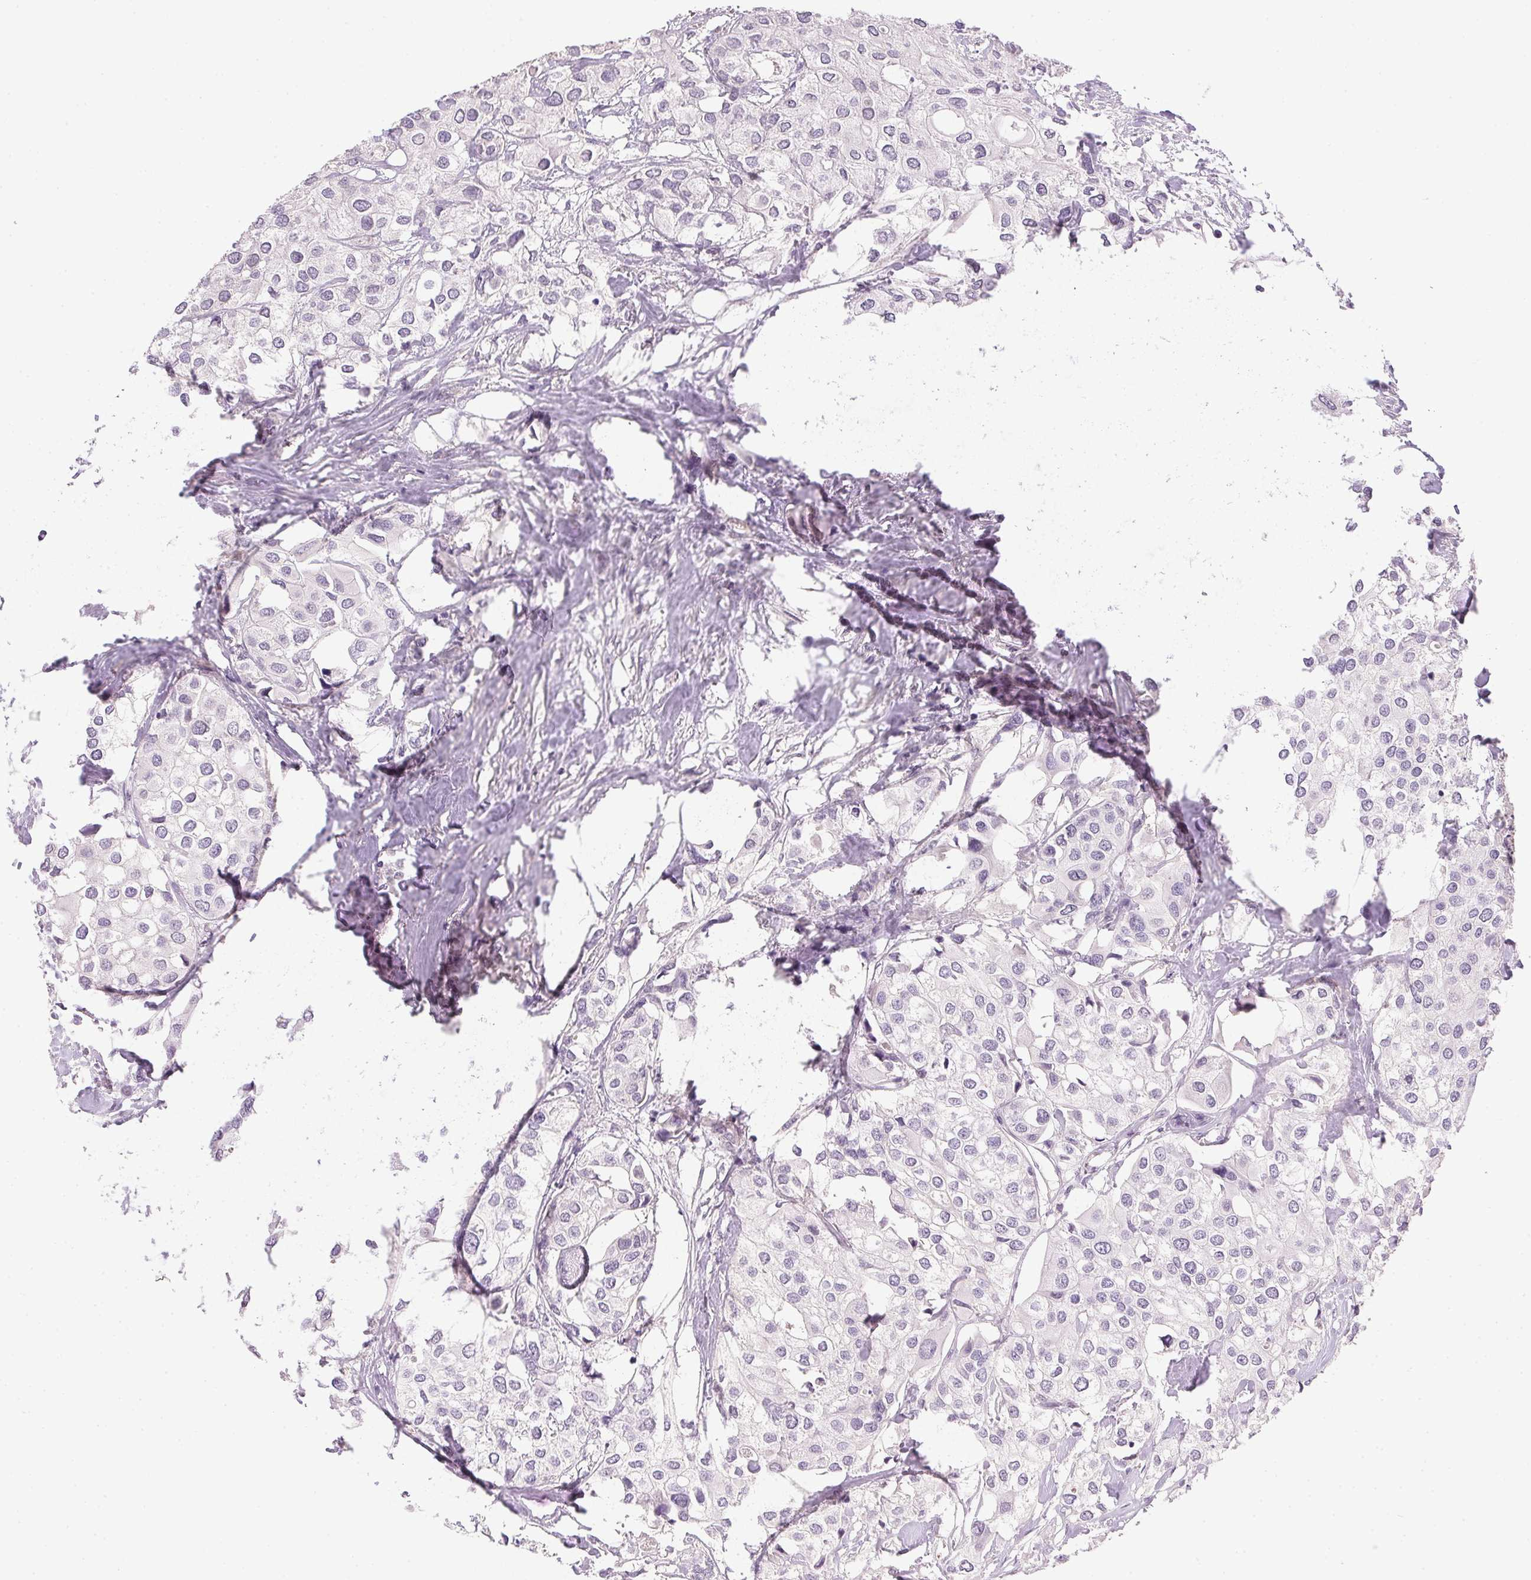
{"staining": {"intensity": "negative", "quantity": "none", "location": "none"}, "tissue": "urothelial cancer", "cell_type": "Tumor cells", "image_type": "cancer", "snomed": [{"axis": "morphology", "description": "Urothelial carcinoma, High grade"}, {"axis": "topography", "description": "Urinary bladder"}], "caption": "Human urothelial cancer stained for a protein using IHC reveals no expression in tumor cells.", "gene": "PRL", "patient": {"sex": "male", "age": 64}}